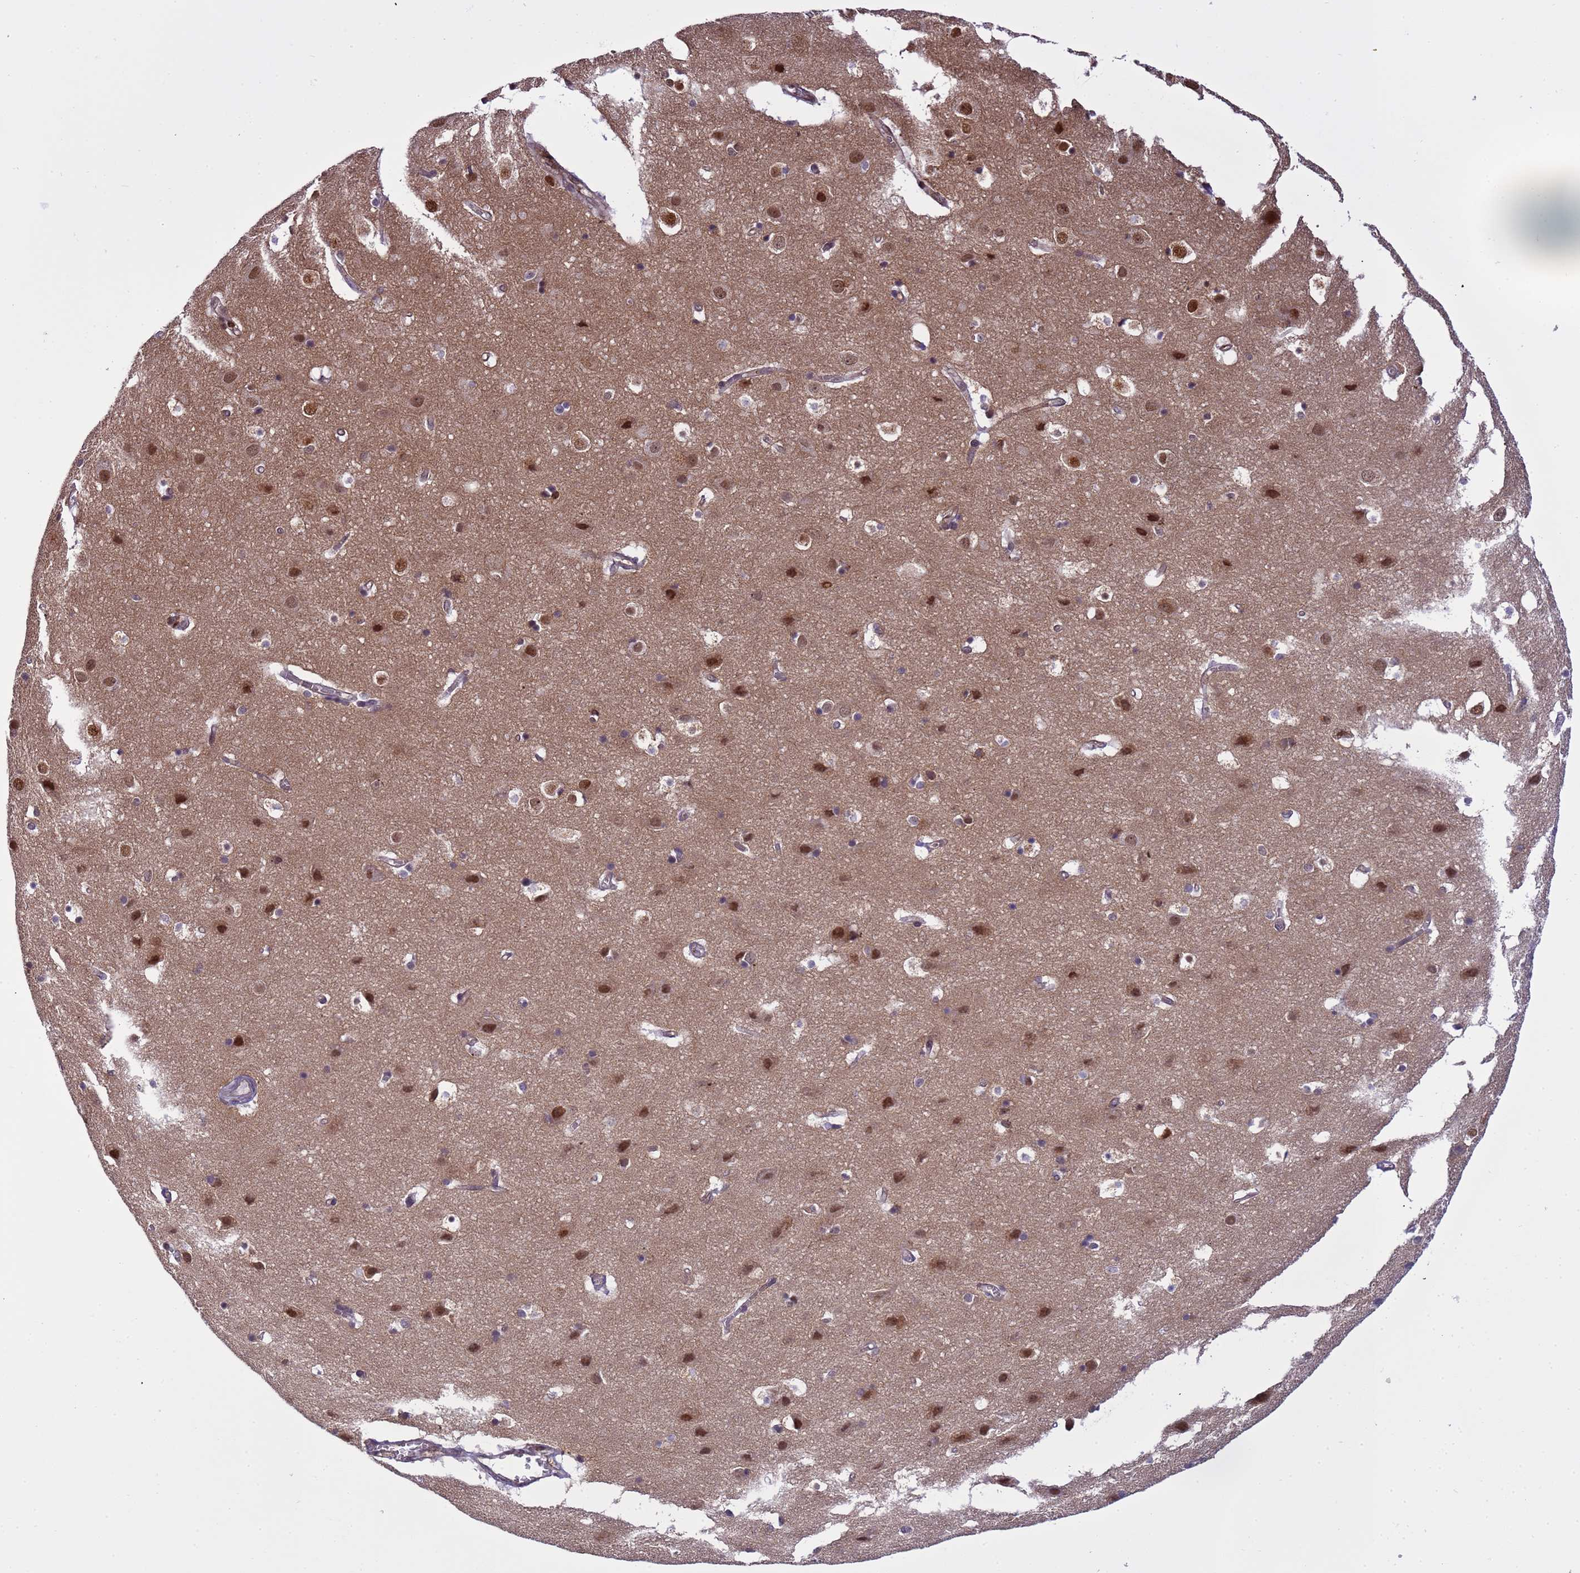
{"staining": {"intensity": "negative", "quantity": "none", "location": "none"}, "tissue": "cerebral cortex", "cell_type": "Endothelial cells", "image_type": "normal", "snomed": [{"axis": "morphology", "description": "Normal tissue, NOS"}, {"axis": "topography", "description": "Cerebral cortex"}], "caption": "DAB immunohistochemical staining of normal cerebral cortex reveals no significant positivity in endothelial cells. (Stains: DAB IHC with hematoxylin counter stain, Microscopy: brightfield microscopy at high magnification).", "gene": "EMC2", "patient": {"sex": "male", "age": 54}}